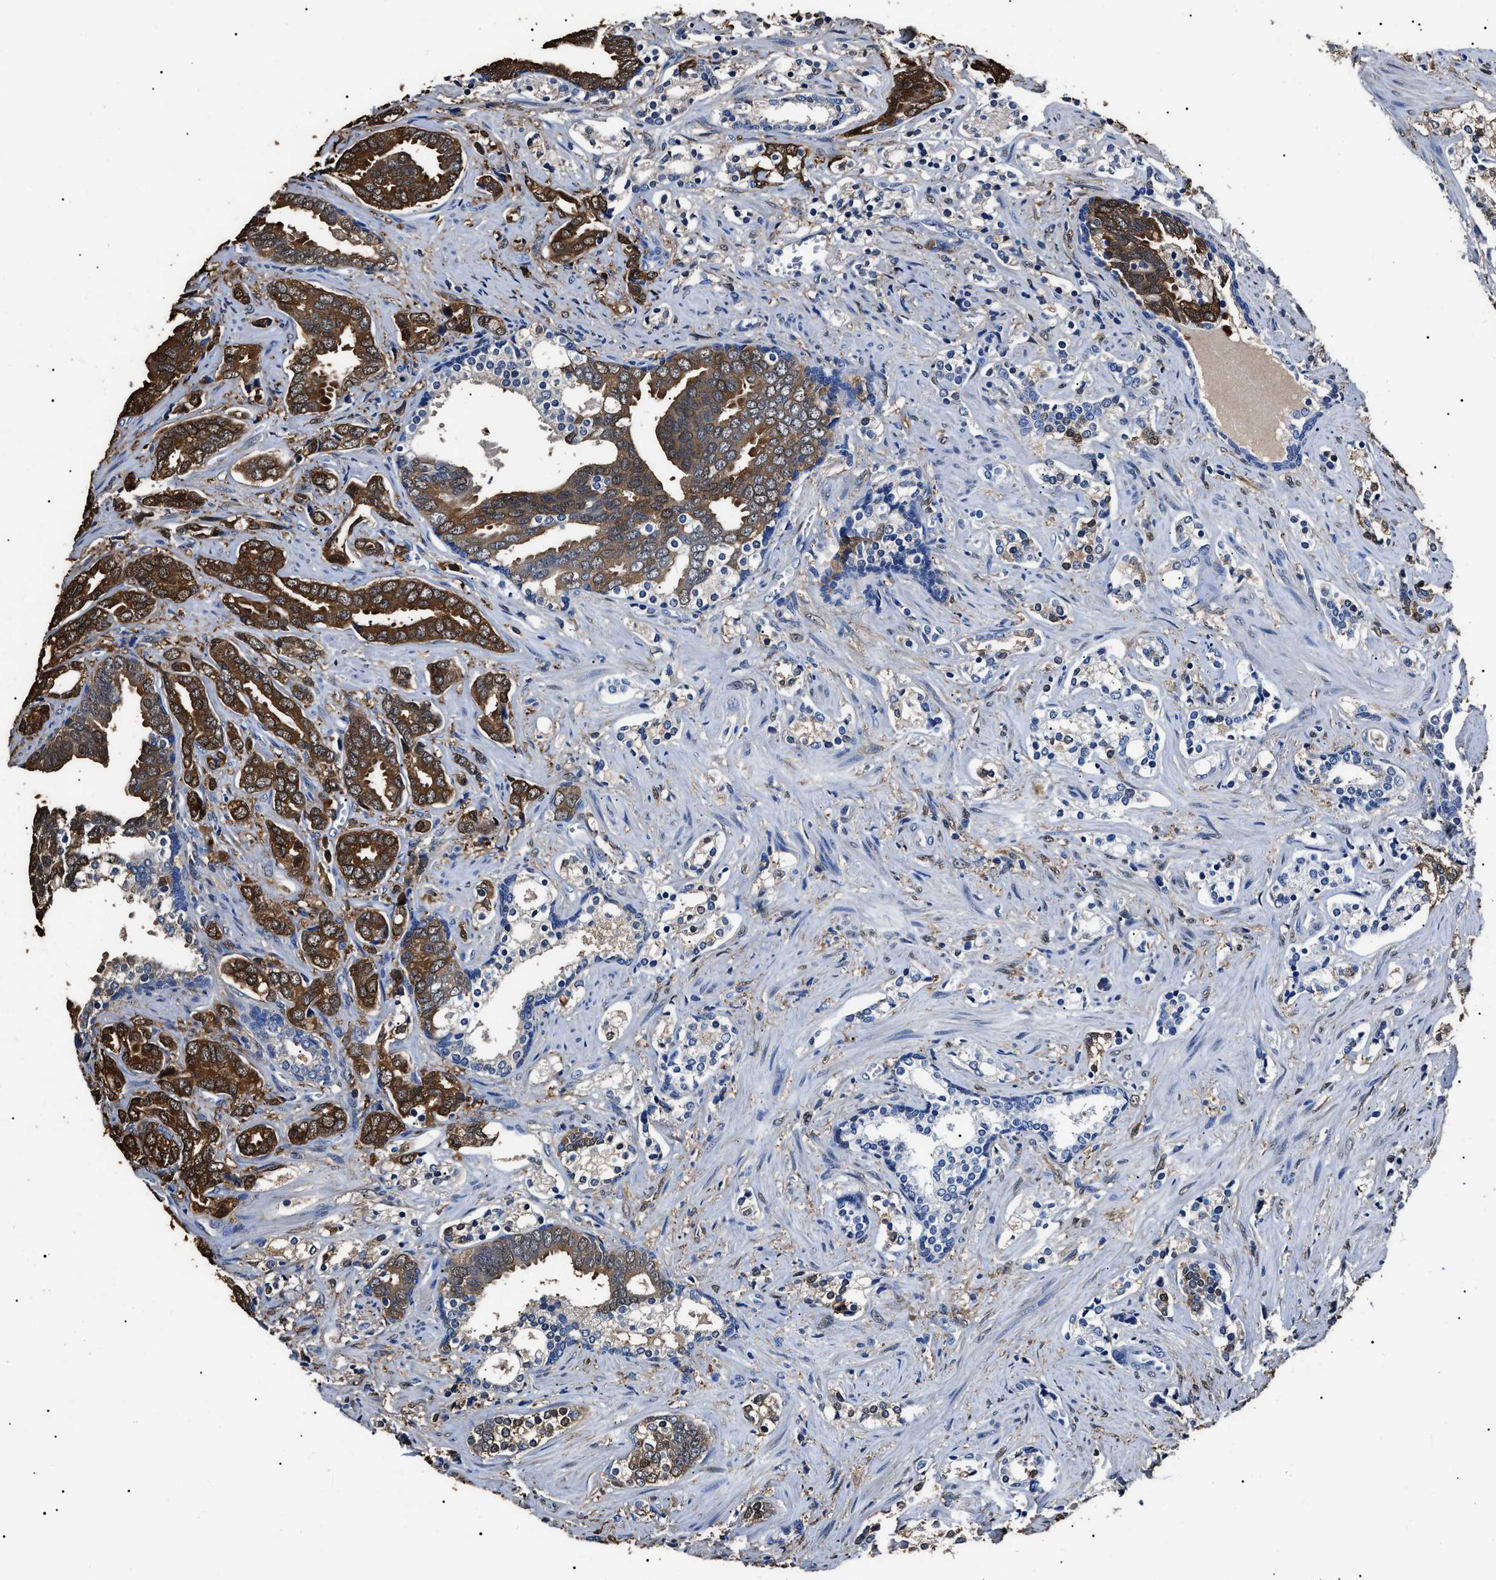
{"staining": {"intensity": "strong", "quantity": "25%-75%", "location": "cytoplasmic/membranous"}, "tissue": "prostate cancer", "cell_type": "Tumor cells", "image_type": "cancer", "snomed": [{"axis": "morphology", "description": "Adenocarcinoma, Medium grade"}, {"axis": "topography", "description": "Prostate"}], "caption": "Prostate adenocarcinoma (medium-grade) stained for a protein (brown) displays strong cytoplasmic/membranous positive staining in approximately 25%-75% of tumor cells.", "gene": "ALDH1A1", "patient": {"sex": "male", "age": 67}}